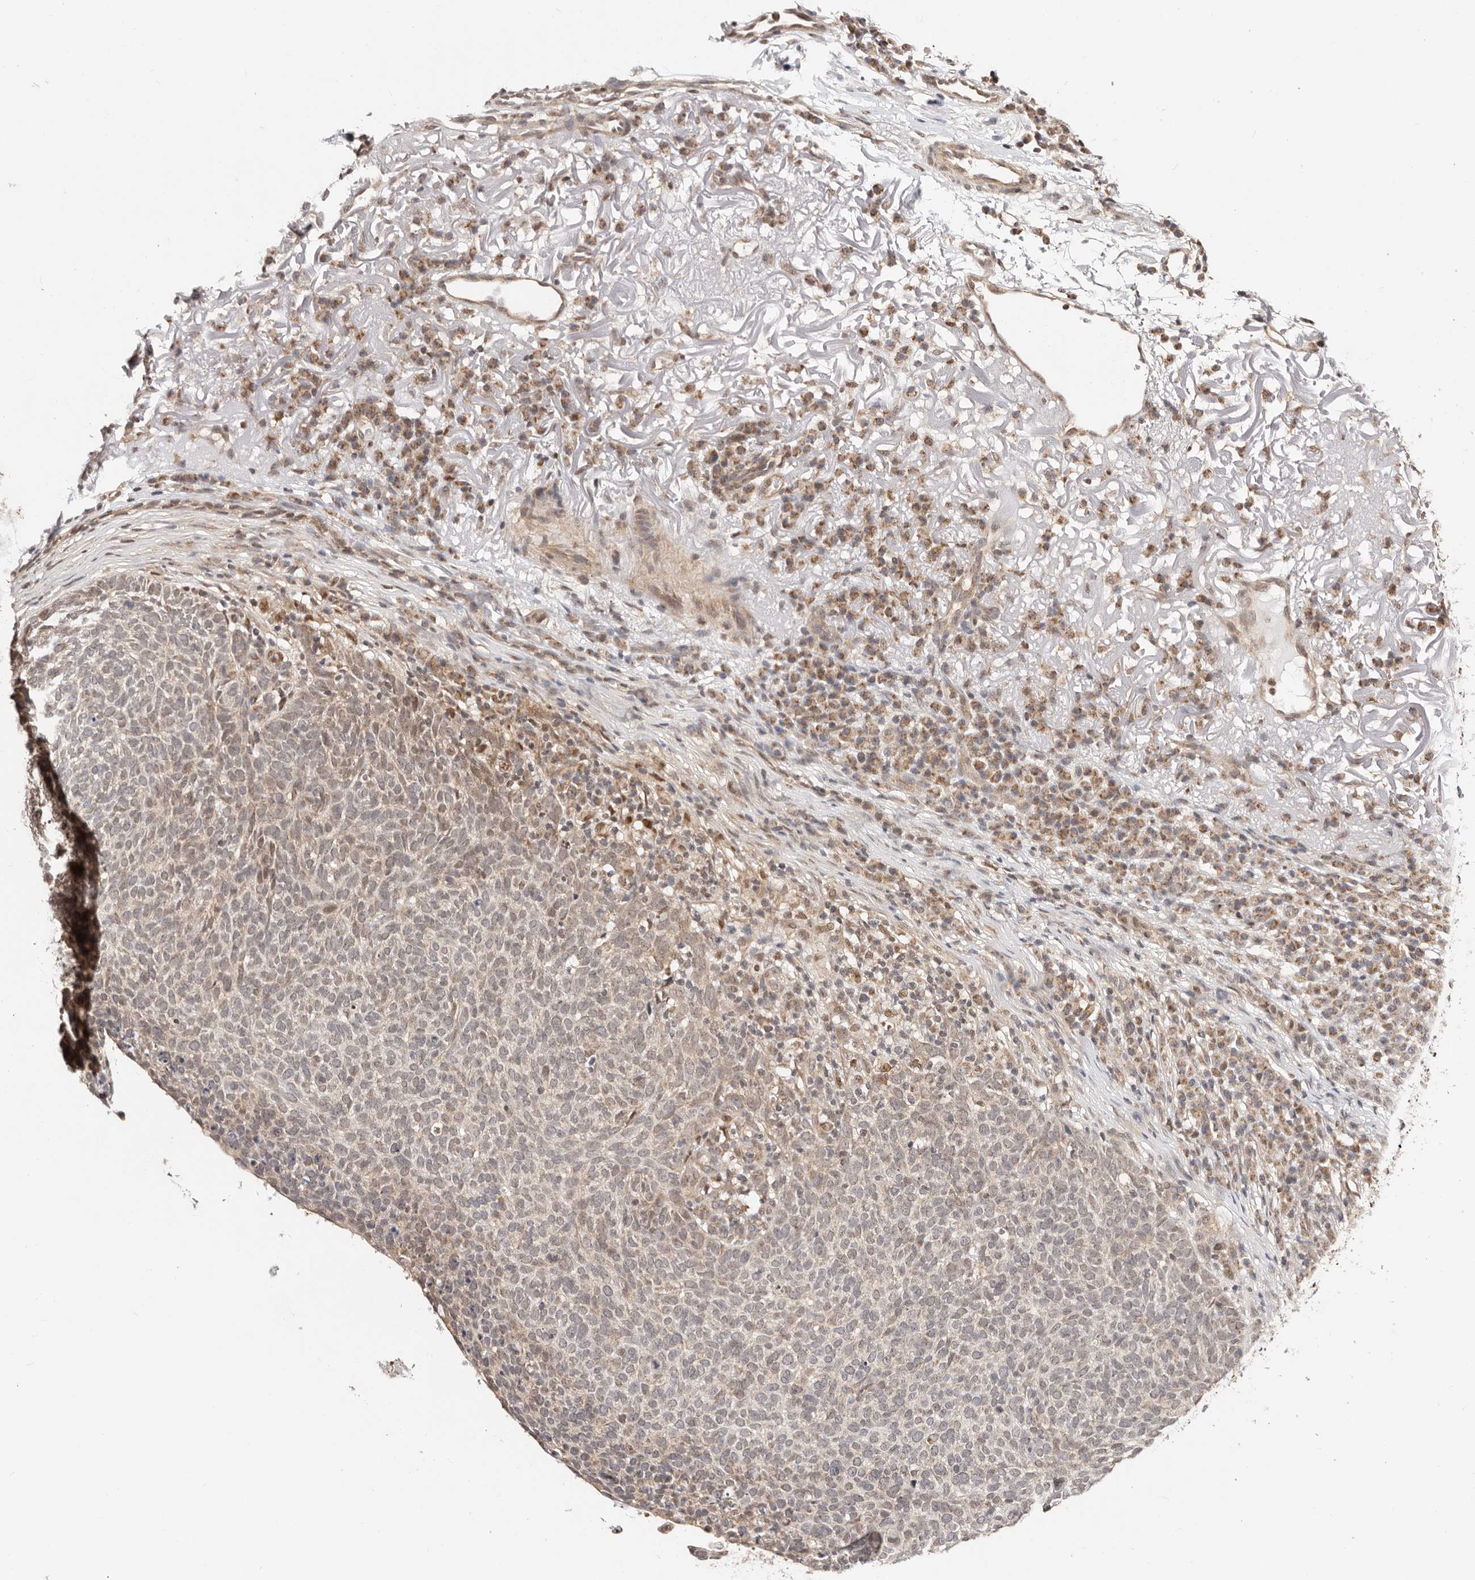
{"staining": {"intensity": "weak", "quantity": "<25%", "location": "nuclear"}, "tissue": "skin cancer", "cell_type": "Tumor cells", "image_type": "cancer", "snomed": [{"axis": "morphology", "description": "Squamous cell carcinoma, NOS"}, {"axis": "topography", "description": "Skin"}], "caption": "DAB (3,3'-diaminobenzidine) immunohistochemical staining of skin squamous cell carcinoma exhibits no significant positivity in tumor cells. (IHC, brightfield microscopy, high magnification).", "gene": "CTNNBL1", "patient": {"sex": "female", "age": 90}}